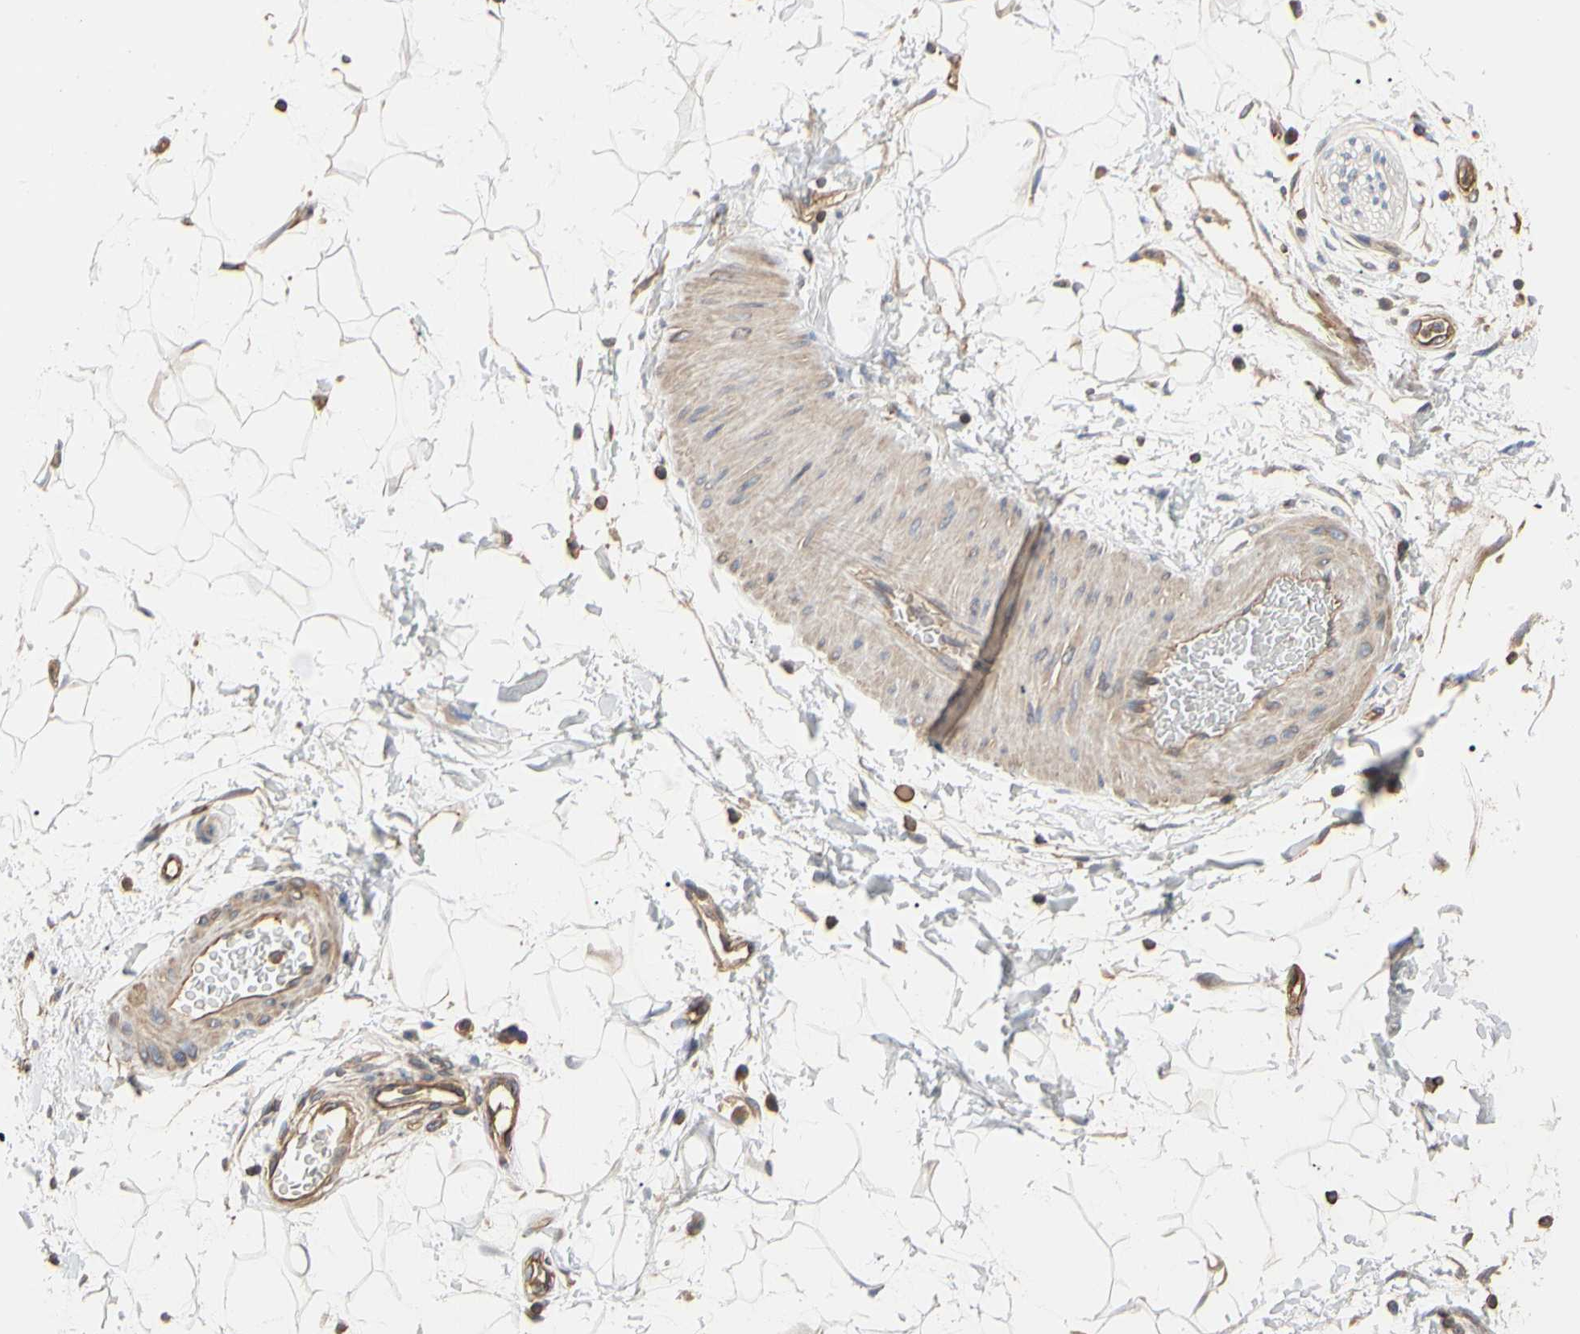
{"staining": {"intensity": "weak", "quantity": ">75%", "location": "cytoplasmic/membranous"}, "tissue": "adipose tissue", "cell_type": "Adipocytes", "image_type": "normal", "snomed": [{"axis": "morphology", "description": "Normal tissue, NOS"}, {"axis": "topography", "description": "Soft tissue"}], "caption": "Protein staining reveals weak cytoplasmic/membranous staining in approximately >75% of adipocytes in benign adipose tissue. The protein is shown in brown color, while the nuclei are stained blue.", "gene": "PDZK1", "patient": {"sex": "male", "age": 72}}